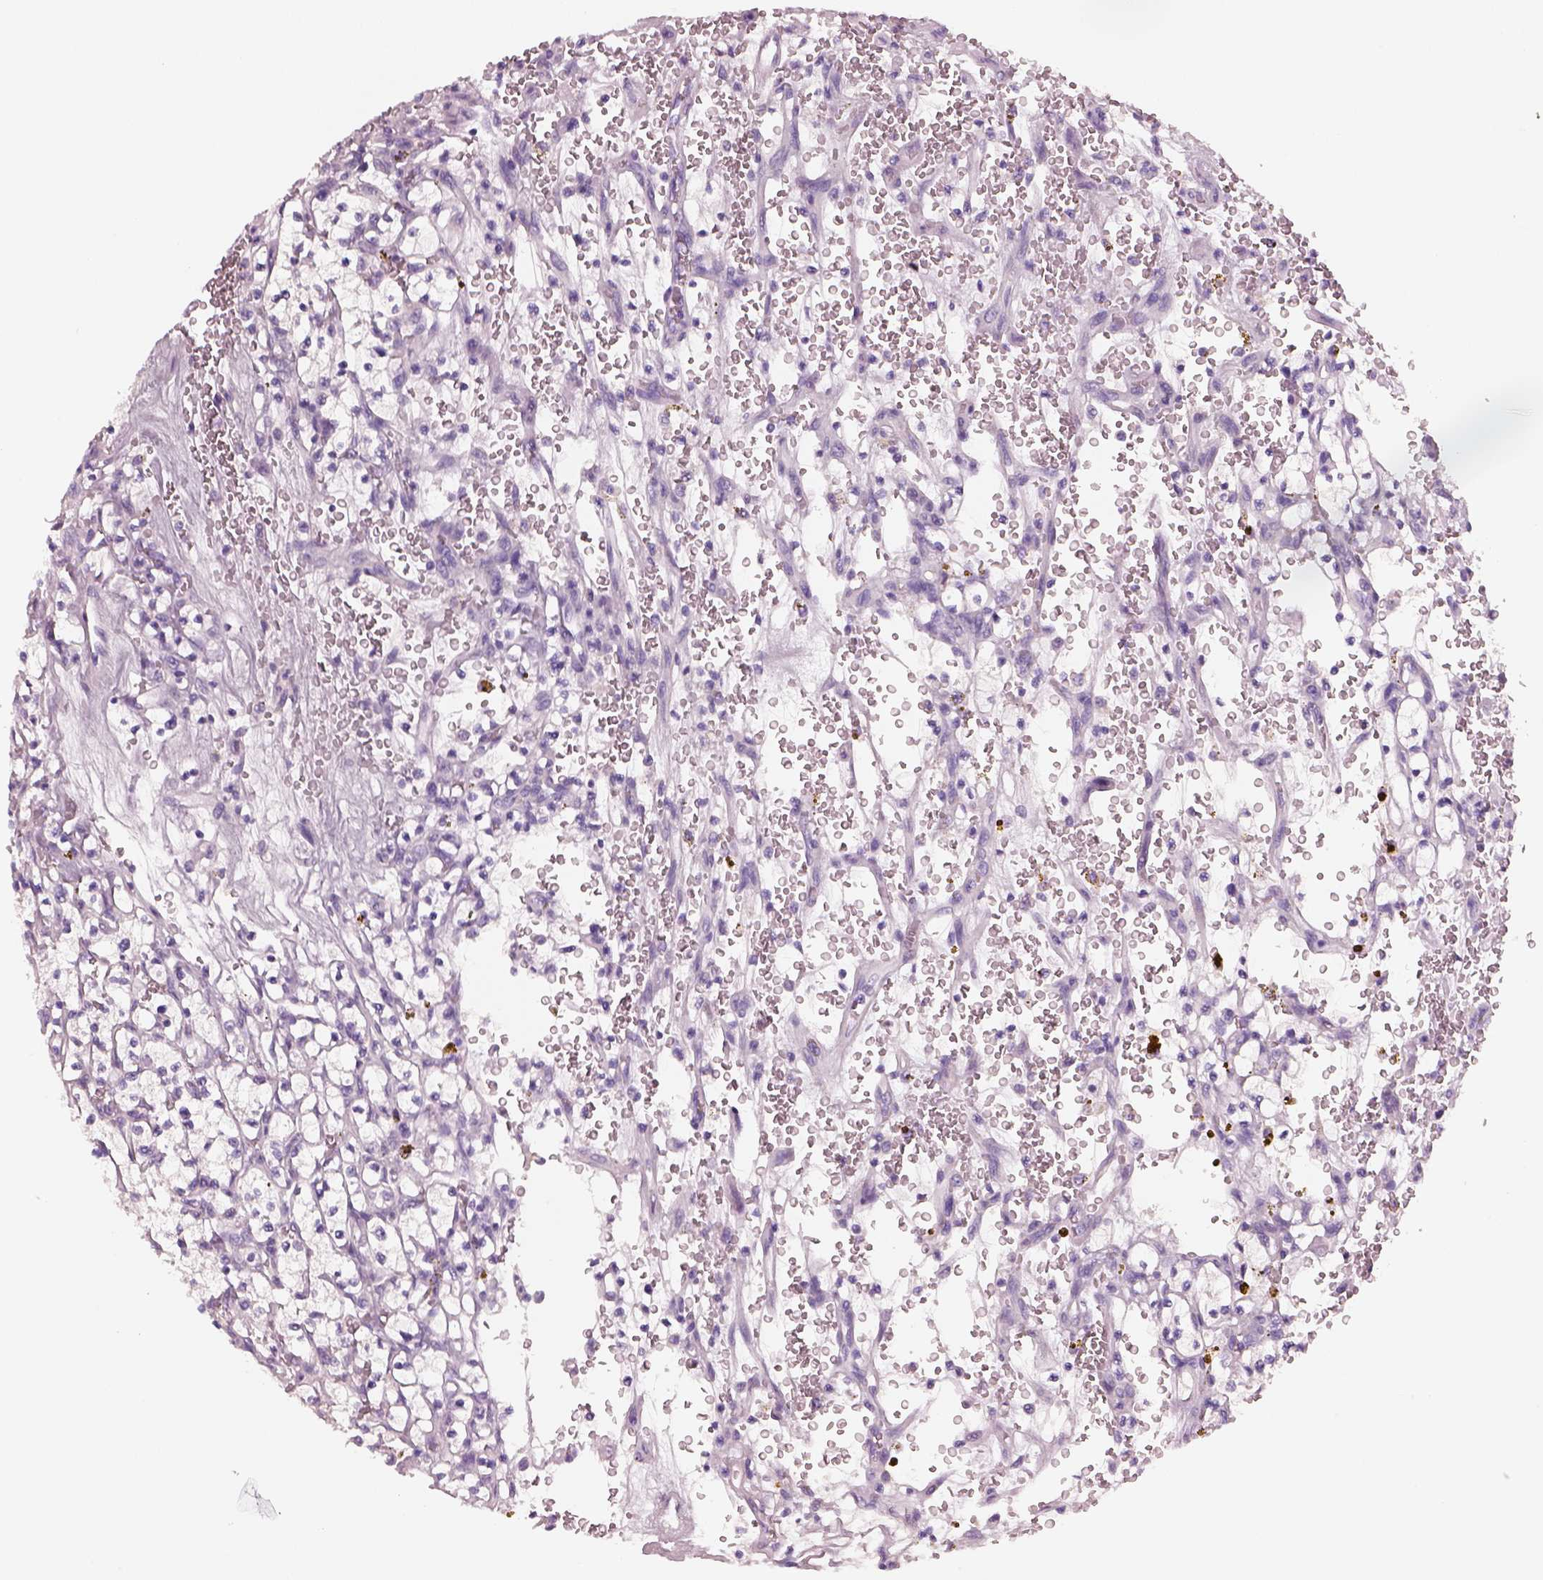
{"staining": {"intensity": "negative", "quantity": "none", "location": "none"}, "tissue": "renal cancer", "cell_type": "Tumor cells", "image_type": "cancer", "snomed": [{"axis": "morphology", "description": "Adenocarcinoma, NOS"}, {"axis": "topography", "description": "Kidney"}], "caption": "Renal adenocarcinoma stained for a protein using immunohistochemistry (IHC) reveals no expression tumor cells.", "gene": "ELSPBP1", "patient": {"sex": "female", "age": 64}}